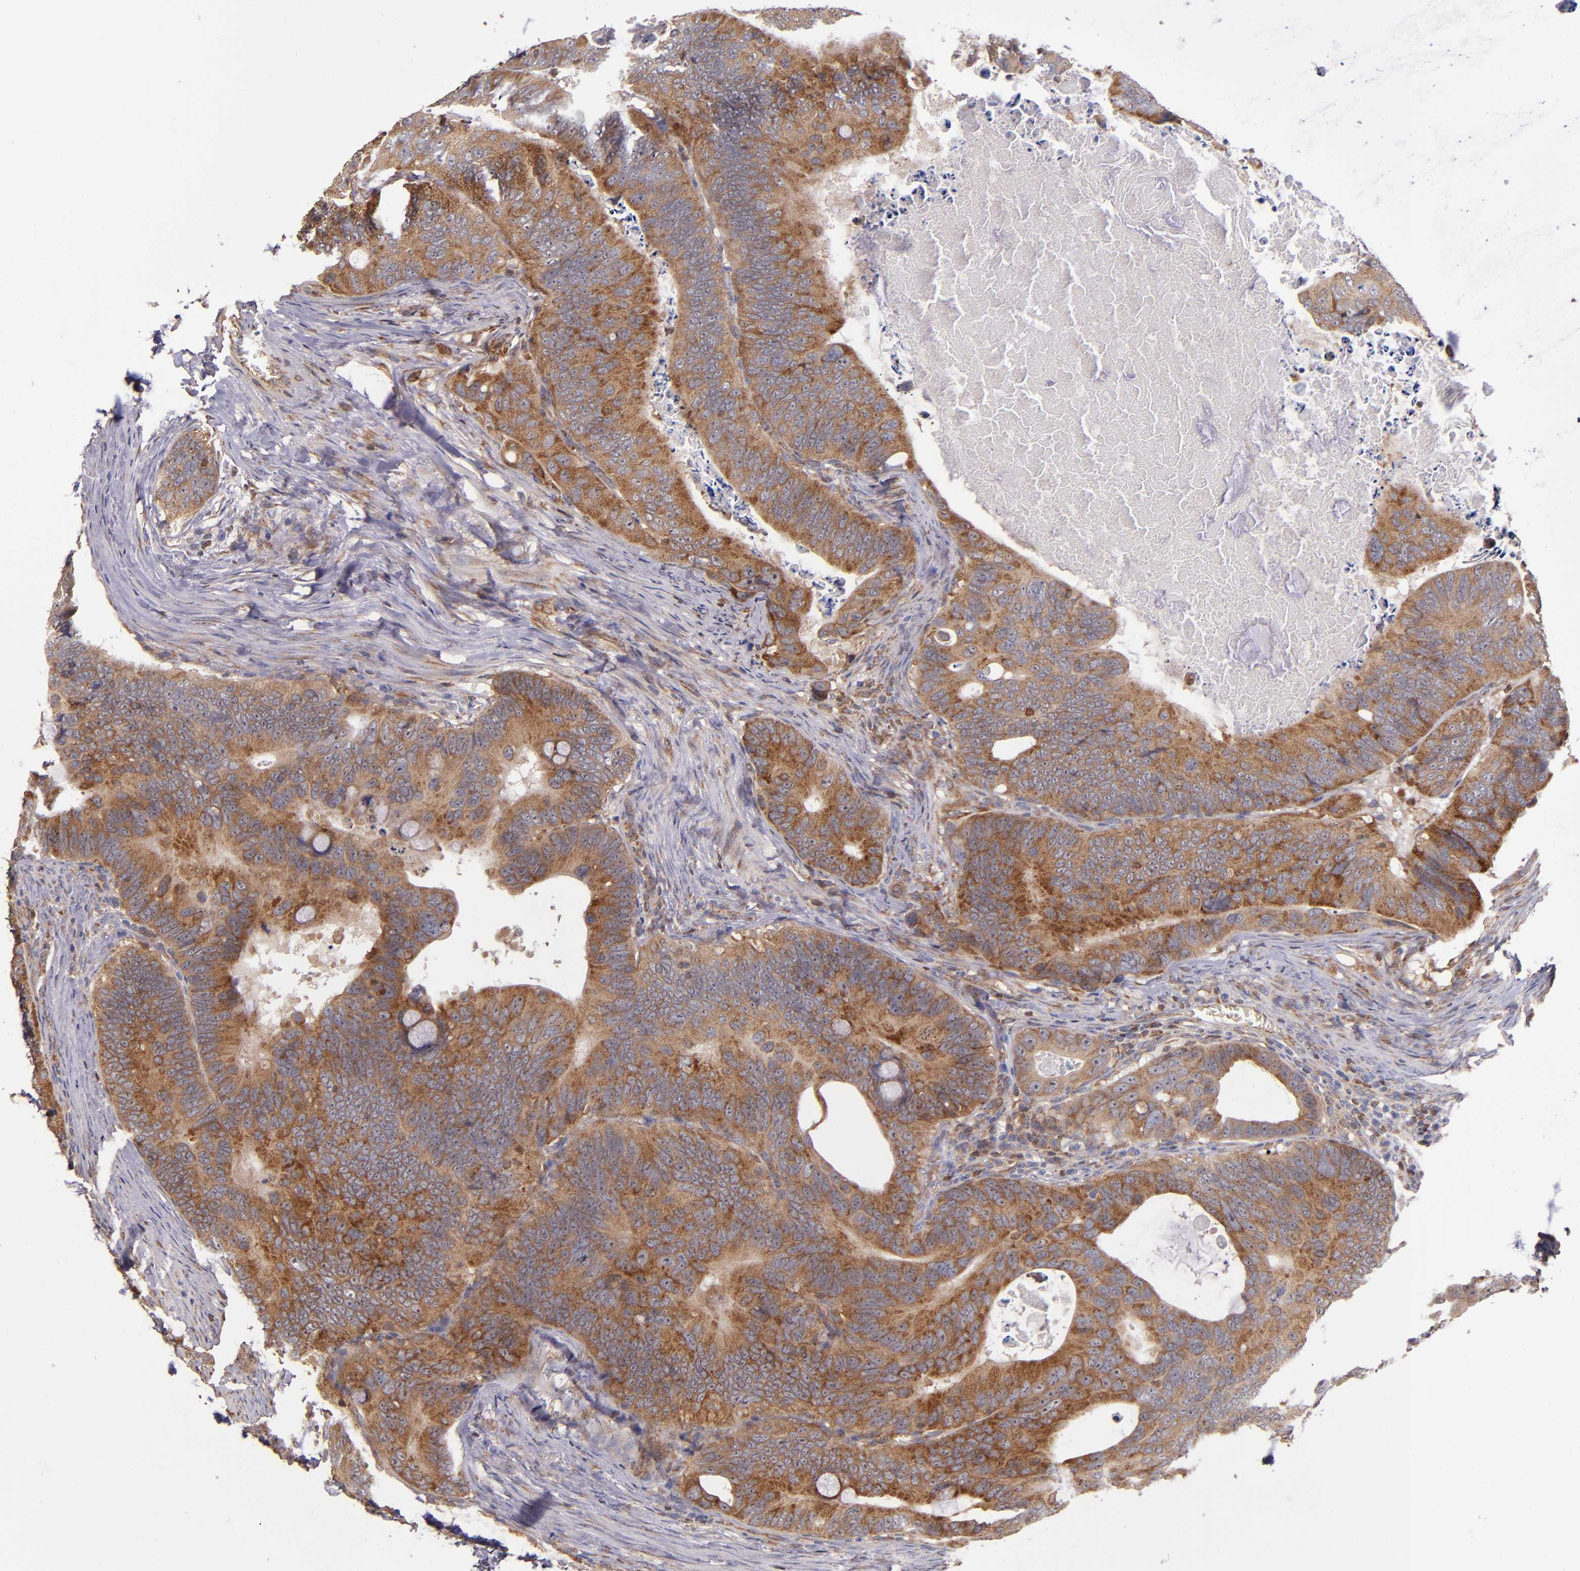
{"staining": {"intensity": "moderate", "quantity": ">75%", "location": "cytoplasmic/membranous"}, "tissue": "colorectal cancer", "cell_type": "Tumor cells", "image_type": "cancer", "snomed": [{"axis": "morphology", "description": "Adenocarcinoma, NOS"}, {"axis": "topography", "description": "Colon"}], "caption": "About >75% of tumor cells in human colorectal cancer exhibit moderate cytoplasmic/membranous protein staining as visualized by brown immunohistochemical staining.", "gene": "EIF4ENIF1", "patient": {"sex": "female", "age": 55}}